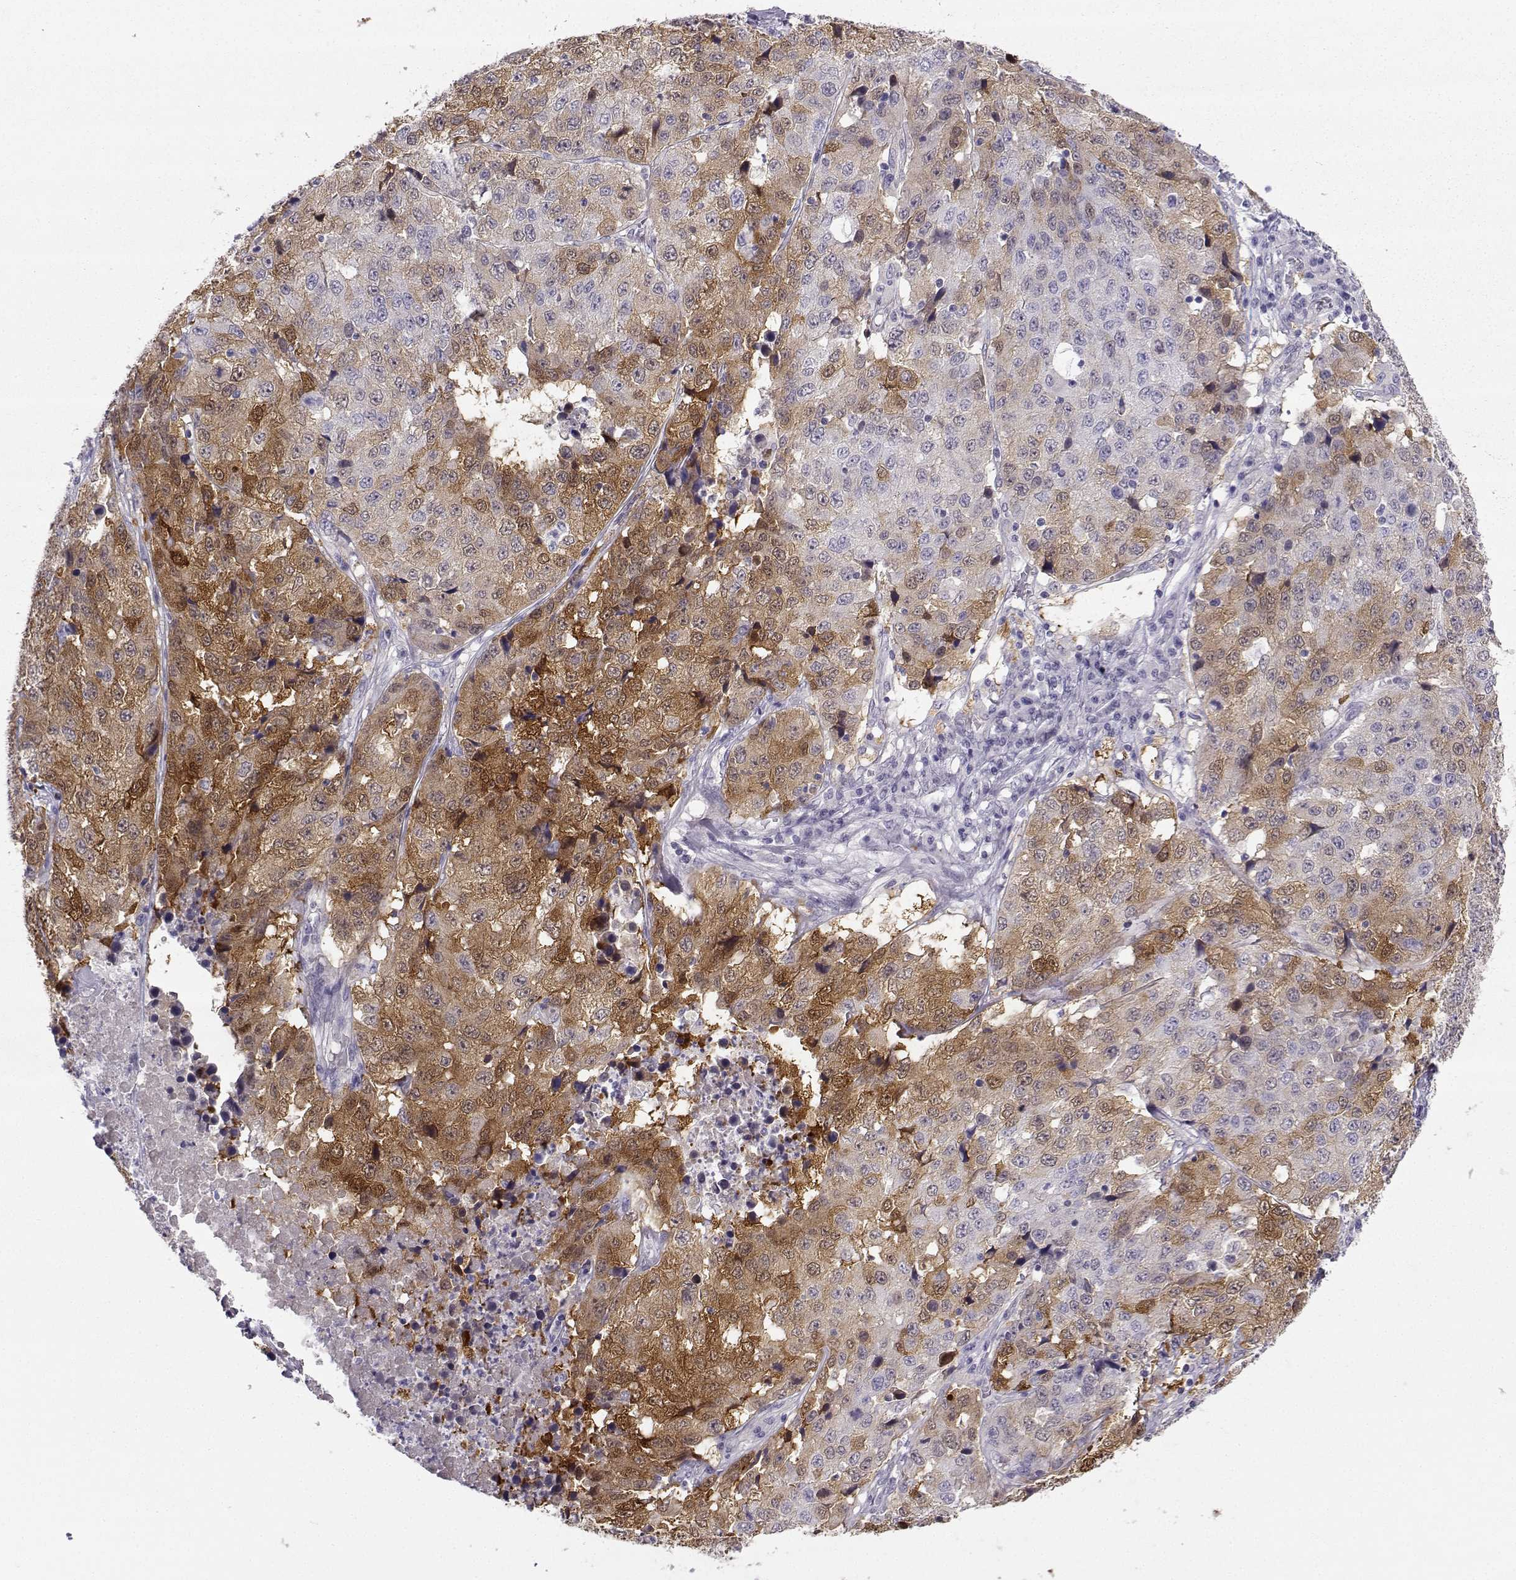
{"staining": {"intensity": "moderate", "quantity": "25%-75%", "location": "cytoplasmic/membranous"}, "tissue": "stomach cancer", "cell_type": "Tumor cells", "image_type": "cancer", "snomed": [{"axis": "morphology", "description": "Adenocarcinoma, NOS"}, {"axis": "topography", "description": "Stomach"}], "caption": "Tumor cells reveal moderate cytoplasmic/membranous expression in about 25%-75% of cells in stomach cancer (adenocarcinoma). The staining is performed using DAB brown chromogen to label protein expression. The nuclei are counter-stained blue using hematoxylin.", "gene": "NQO1", "patient": {"sex": "male", "age": 71}}